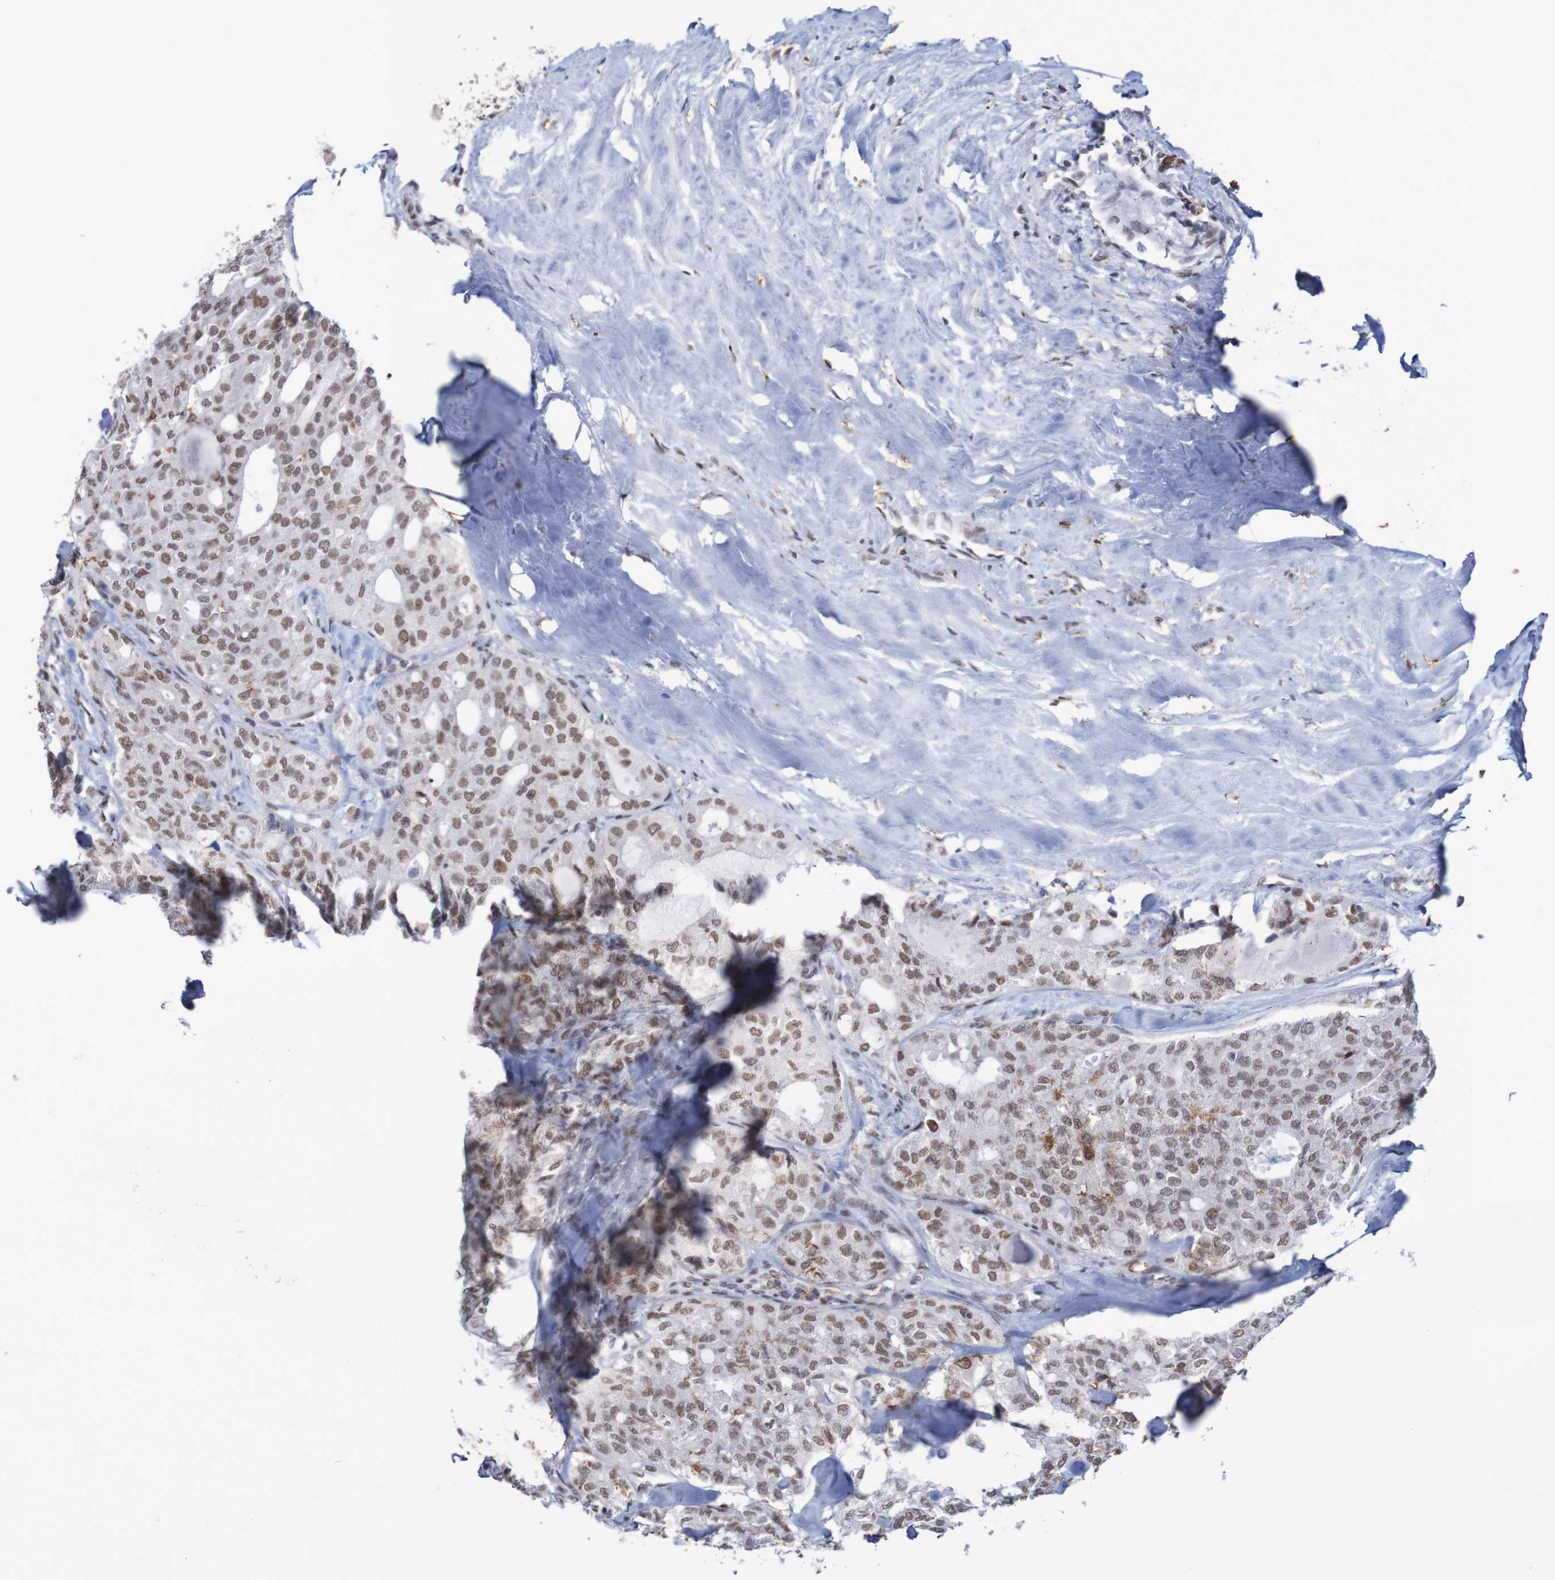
{"staining": {"intensity": "moderate", "quantity": ">75%", "location": "nuclear"}, "tissue": "thyroid cancer", "cell_type": "Tumor cells", "image_type": "cancer", "snomed": [{"axis": "morphology", "description": "Follicular adenoma carcinoma, NOS"}, {"axis": "topography", "description": "Thyroid gland"}], "caption": "This is a photomicrograph of immunohistochemistry staining of thyroid follicular adenoma carcinoma, which shows moderate expression in the nuclear of tumor cells.", "gene": "MRTFB", "patient": {"sex": "male", "age": 75}}